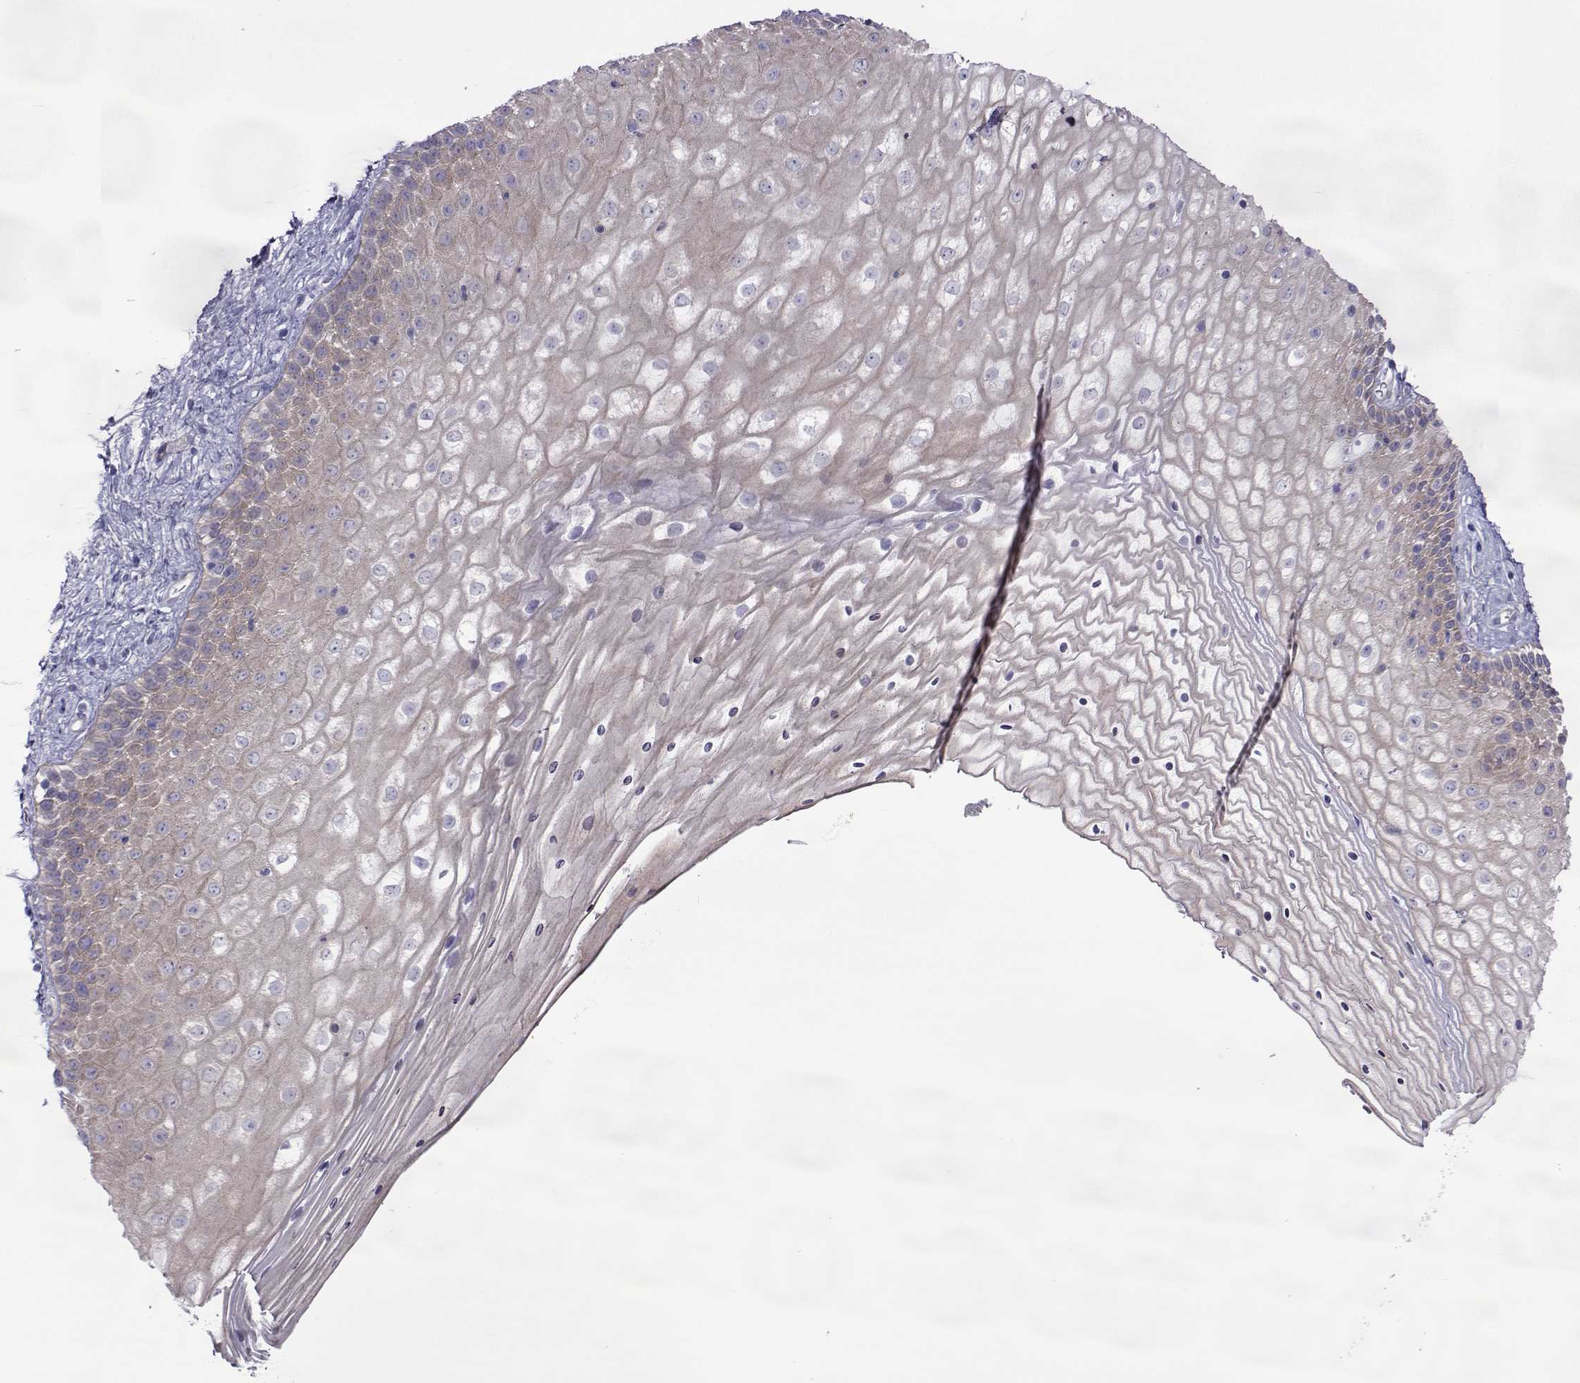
{"staining": {"intensity": "negative", "quantity": "none", "location": "none"}, "tissue": "vagina", "cell_type": "Squamous epithelial cells", "image_type": "normal", "snomed": [{"axis": "morphology", "description": "Normal tissue, NOS"}, {"axis": "topography", "description": "Vagina"}], "caption": "Human vagina stained for a protein using IHC reveals no staining in squamous epithelial cells.", "gene": "COL22A1", "patient": {"sex": "female", "age": 47}}